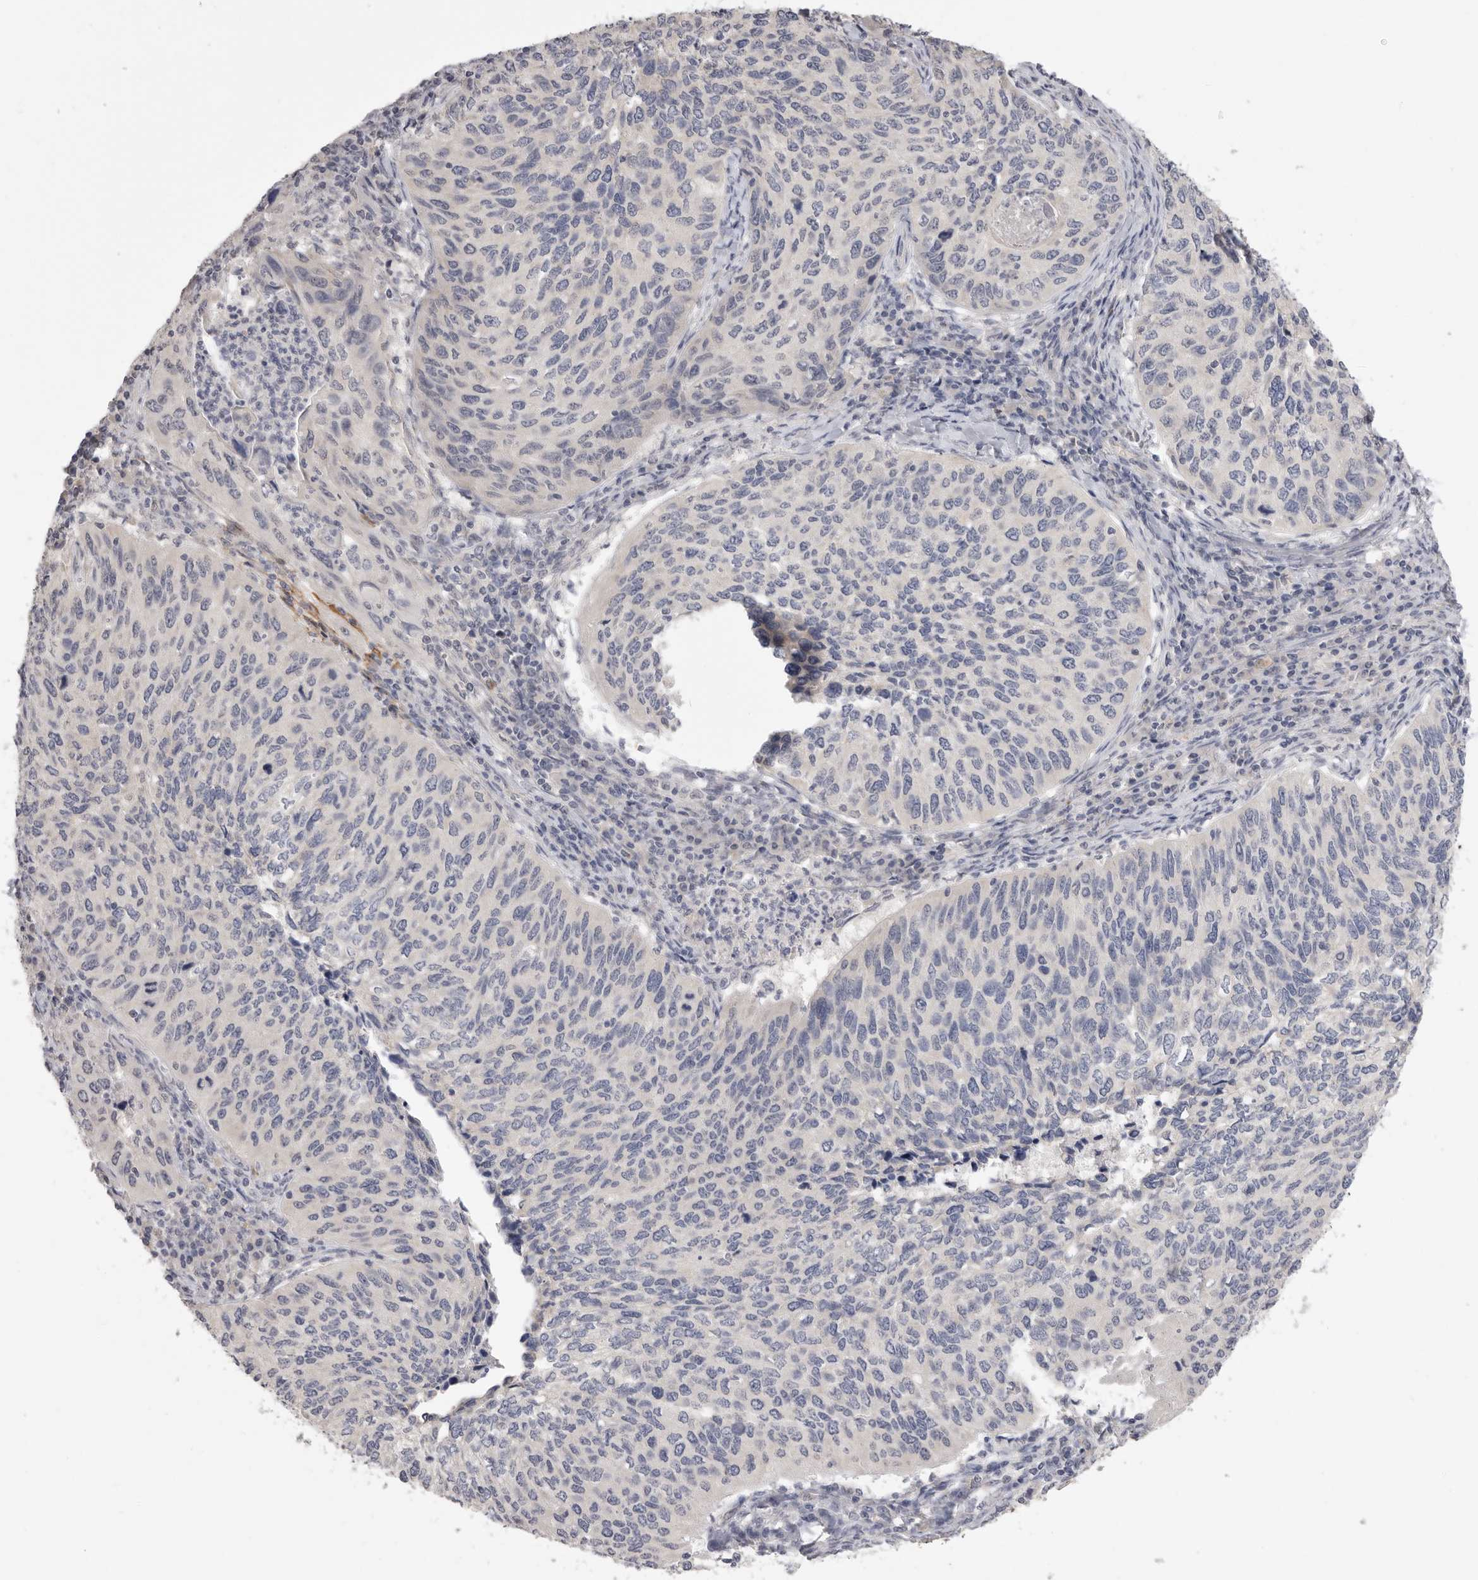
{"staining": {"intensity": "negative", "quantity": "none", "location": "none"}, "tissue": "cervical cancer", "cell_type": "Tumor cells", "image_type": "cancer", "snomed": [{"axis": "morphology", "description": "Squamous cell carcinoma, NOS"}, {"axis": "topography", "description": "Cervix"}], "caption": "Immunohistochemistry micrograph of human cervical cancer stained for a protein (brown), which exhibits no positivity in tumor cells. The staining is performed using DAB brown chromogen with nuclei counter-stained in using hematoxylin.", "gene": "XIRP1", "patient": {"sex": "female", "age": 38}}